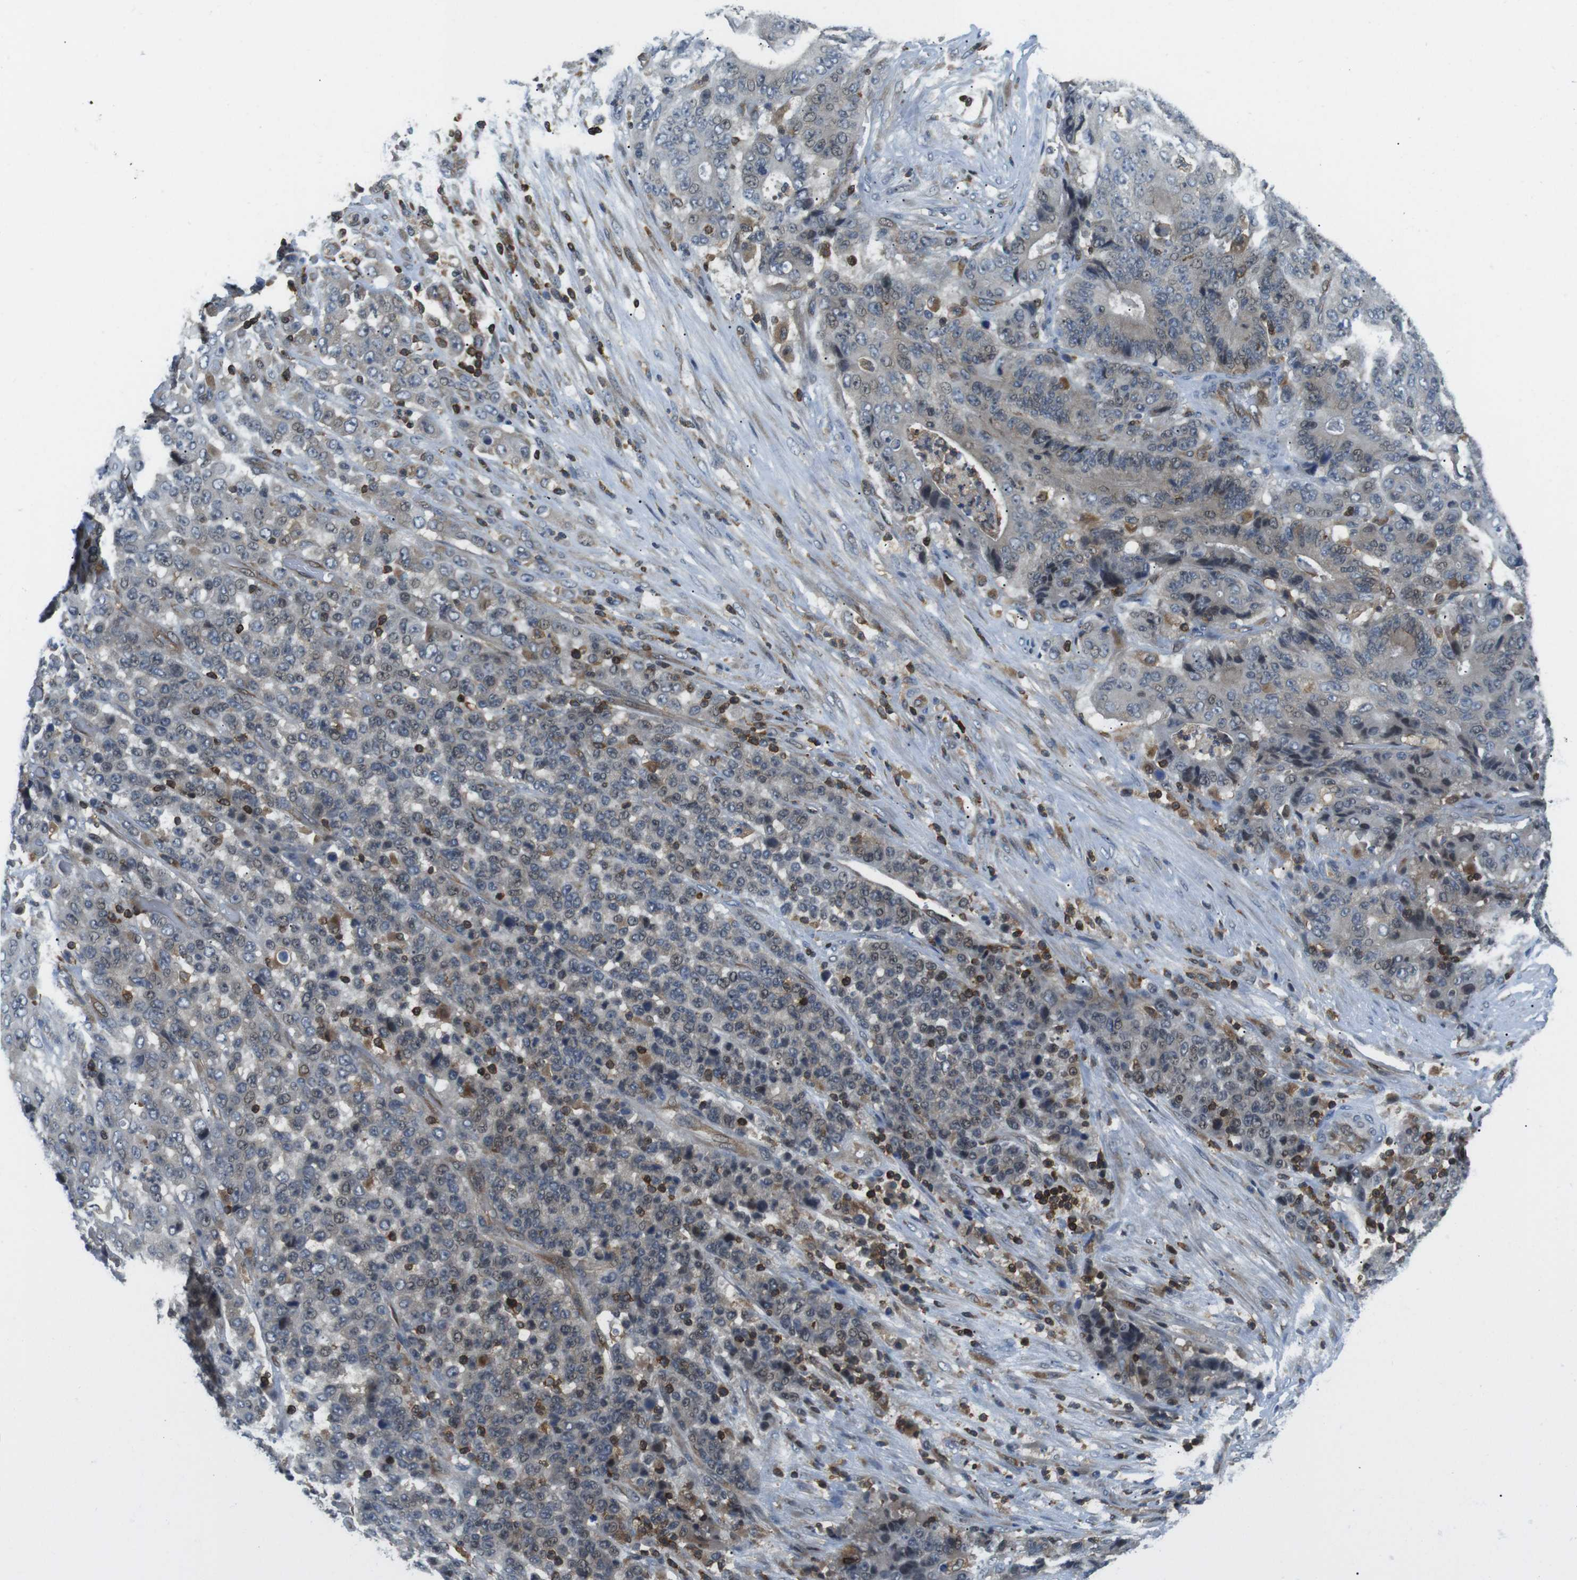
{"staining": {"intensity": "weak", "quantity": "<25%", "location": "cytoplasmic/membranous,nuclear"}, "tissue": "stomach cancer", "cell_type": "Tumor cells", "image_type": "cancer", "snomed": [{"axis": "morphology", "description": "Adenocarcinoma, NOS"}, {"axis": "topography", "description": "Stomach"}], "caption": "Immunohistochemical staining of human stomach cancer (adenocarcinoma) shows no significant positivity in tumor cells.", "gene": "STK10", "patient": {"sex": "female", "age": 73}}